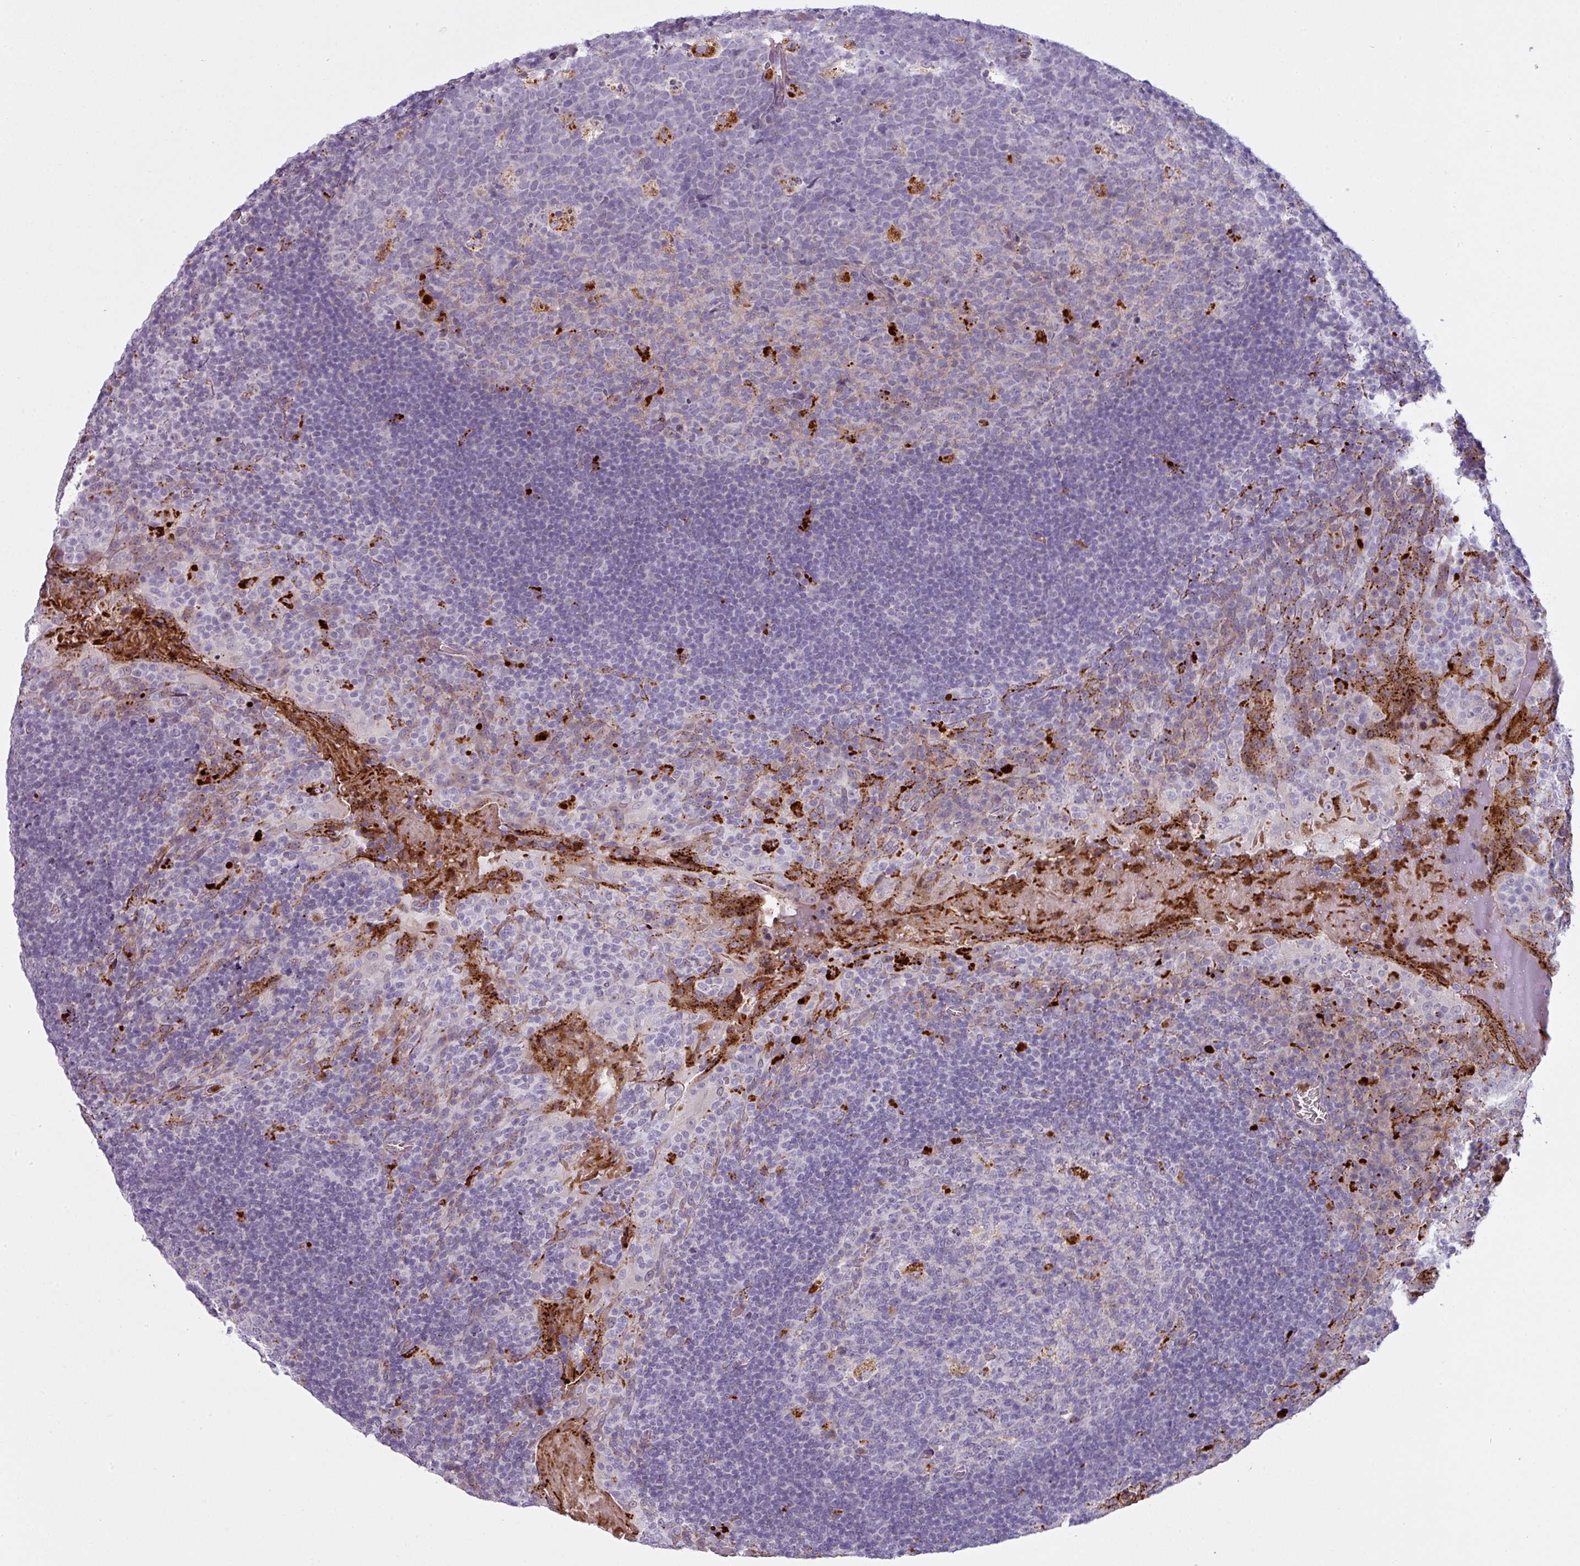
{"staining": {"intensity": "strong", "quantity": "<25%", "location": "cytoplasmic/membranous"}, "tissue": "tonsil", "cell_type": "Germinal center cells", "image_type": "normal", "snomed": [{"axis": "morphology", "description": "Normal tissue, NOS"}, {"axis": "topography", "description": "Tonsil"}], "caption": "A high-resolution histopathology image shows immunohistochemistry staining of benign tonsil, which exhibits strong cytoplasmic/membranous expression in about <25% of germinal center cells. (IHC, brightfield microscopy, high magnification).", "gene": "MAP7D2", "patient": {"sex": "male", "age": 17}}